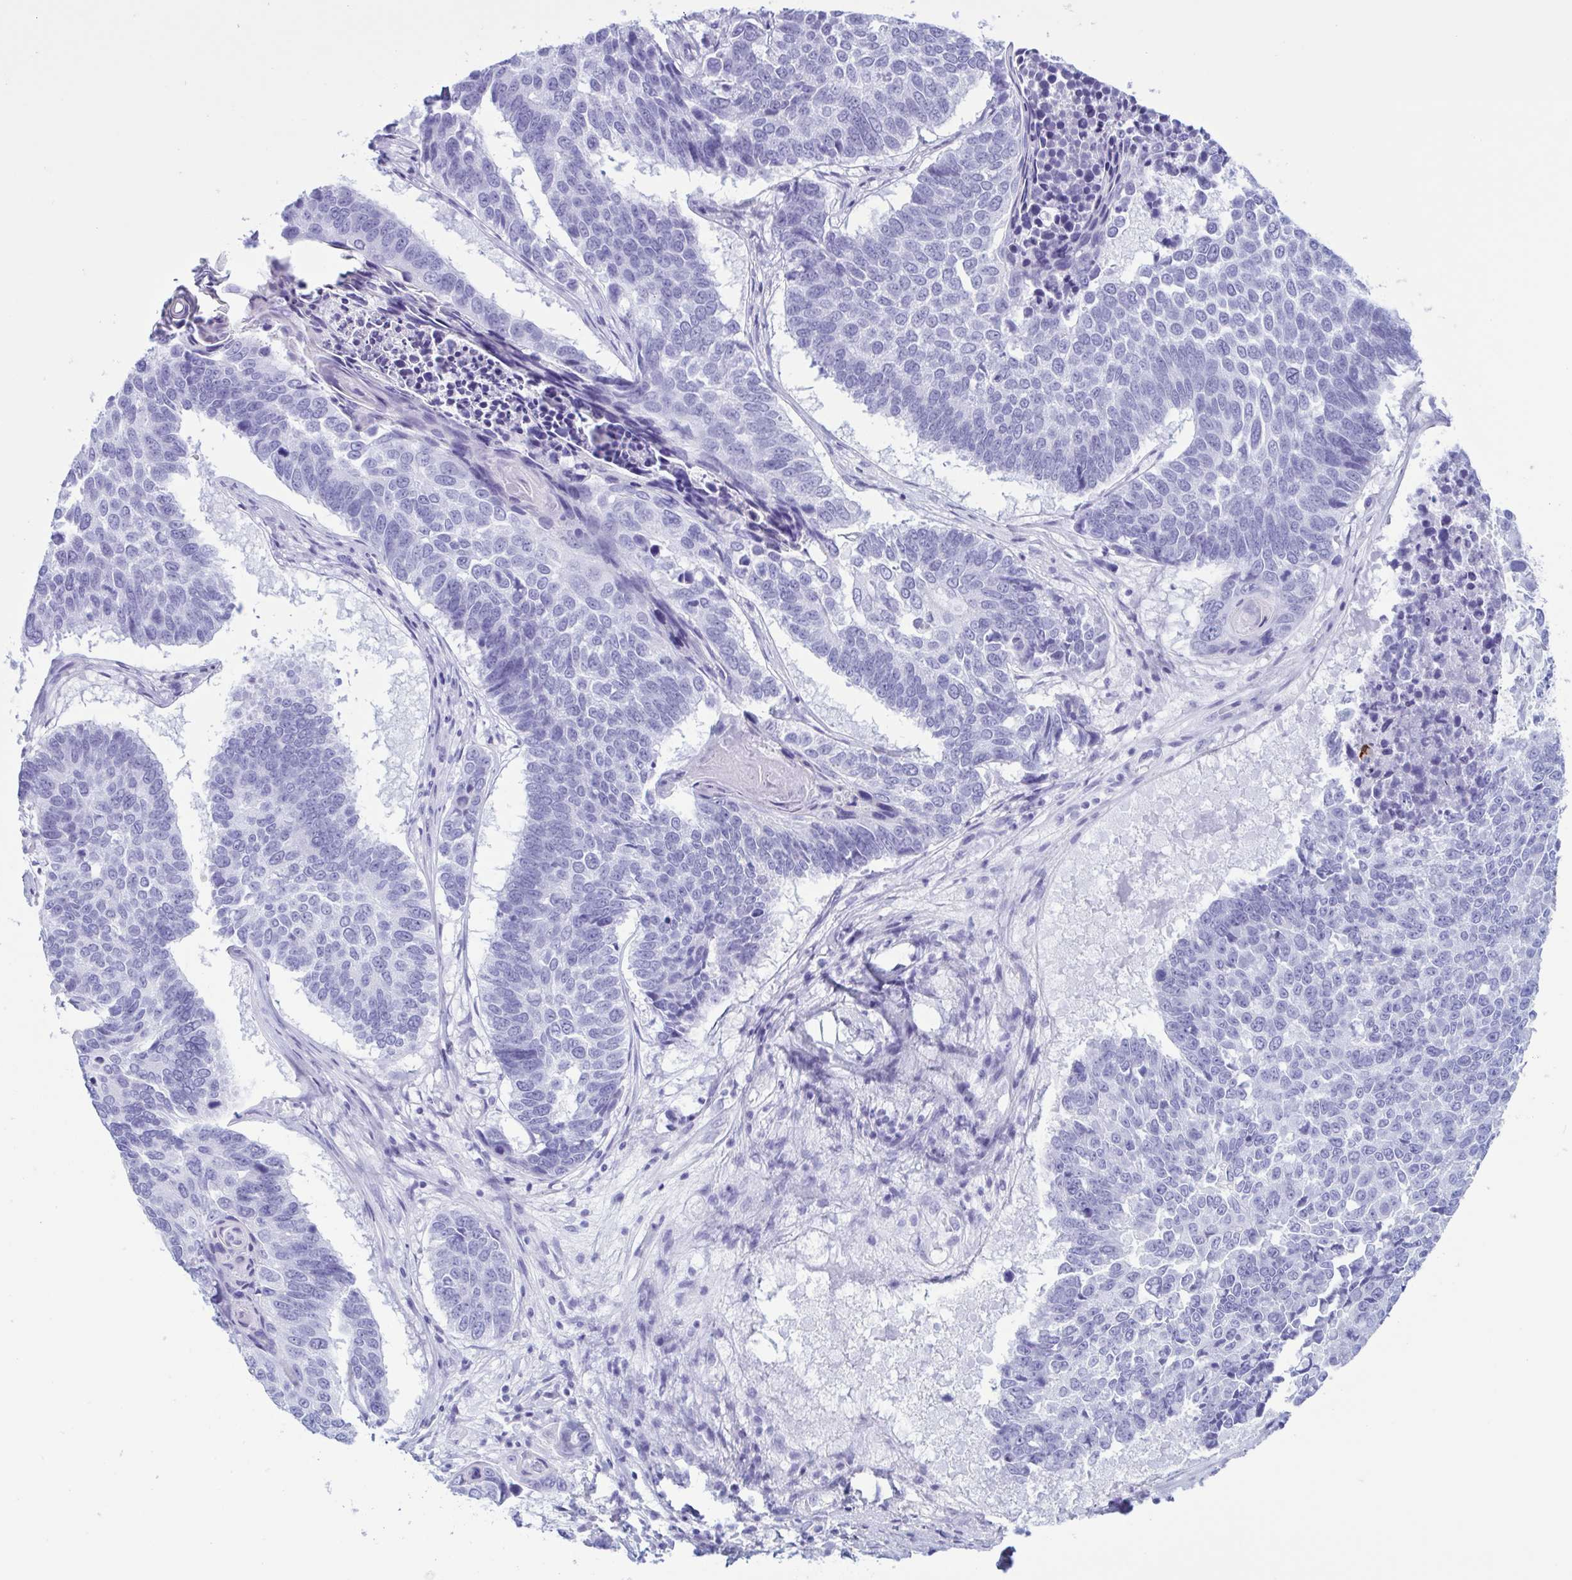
{"staining": {"intensity": "negative", "quantity": "none", "location": "none"}, "tissue": "lung cancer", "cell_type": "Tumor cells", "image_type": "cancer", "snomed": [{"axis": "morphology", "description": "Squamous cell carcinoma, NOS"}, {"axis": "topography", "description": "Lung"}], "caption": "Human lung cancer stained for a protein using IHC reveals no positivity in tumor cells.", "gene": "LTF", "patient": {"sex": "male", "age": 73}}